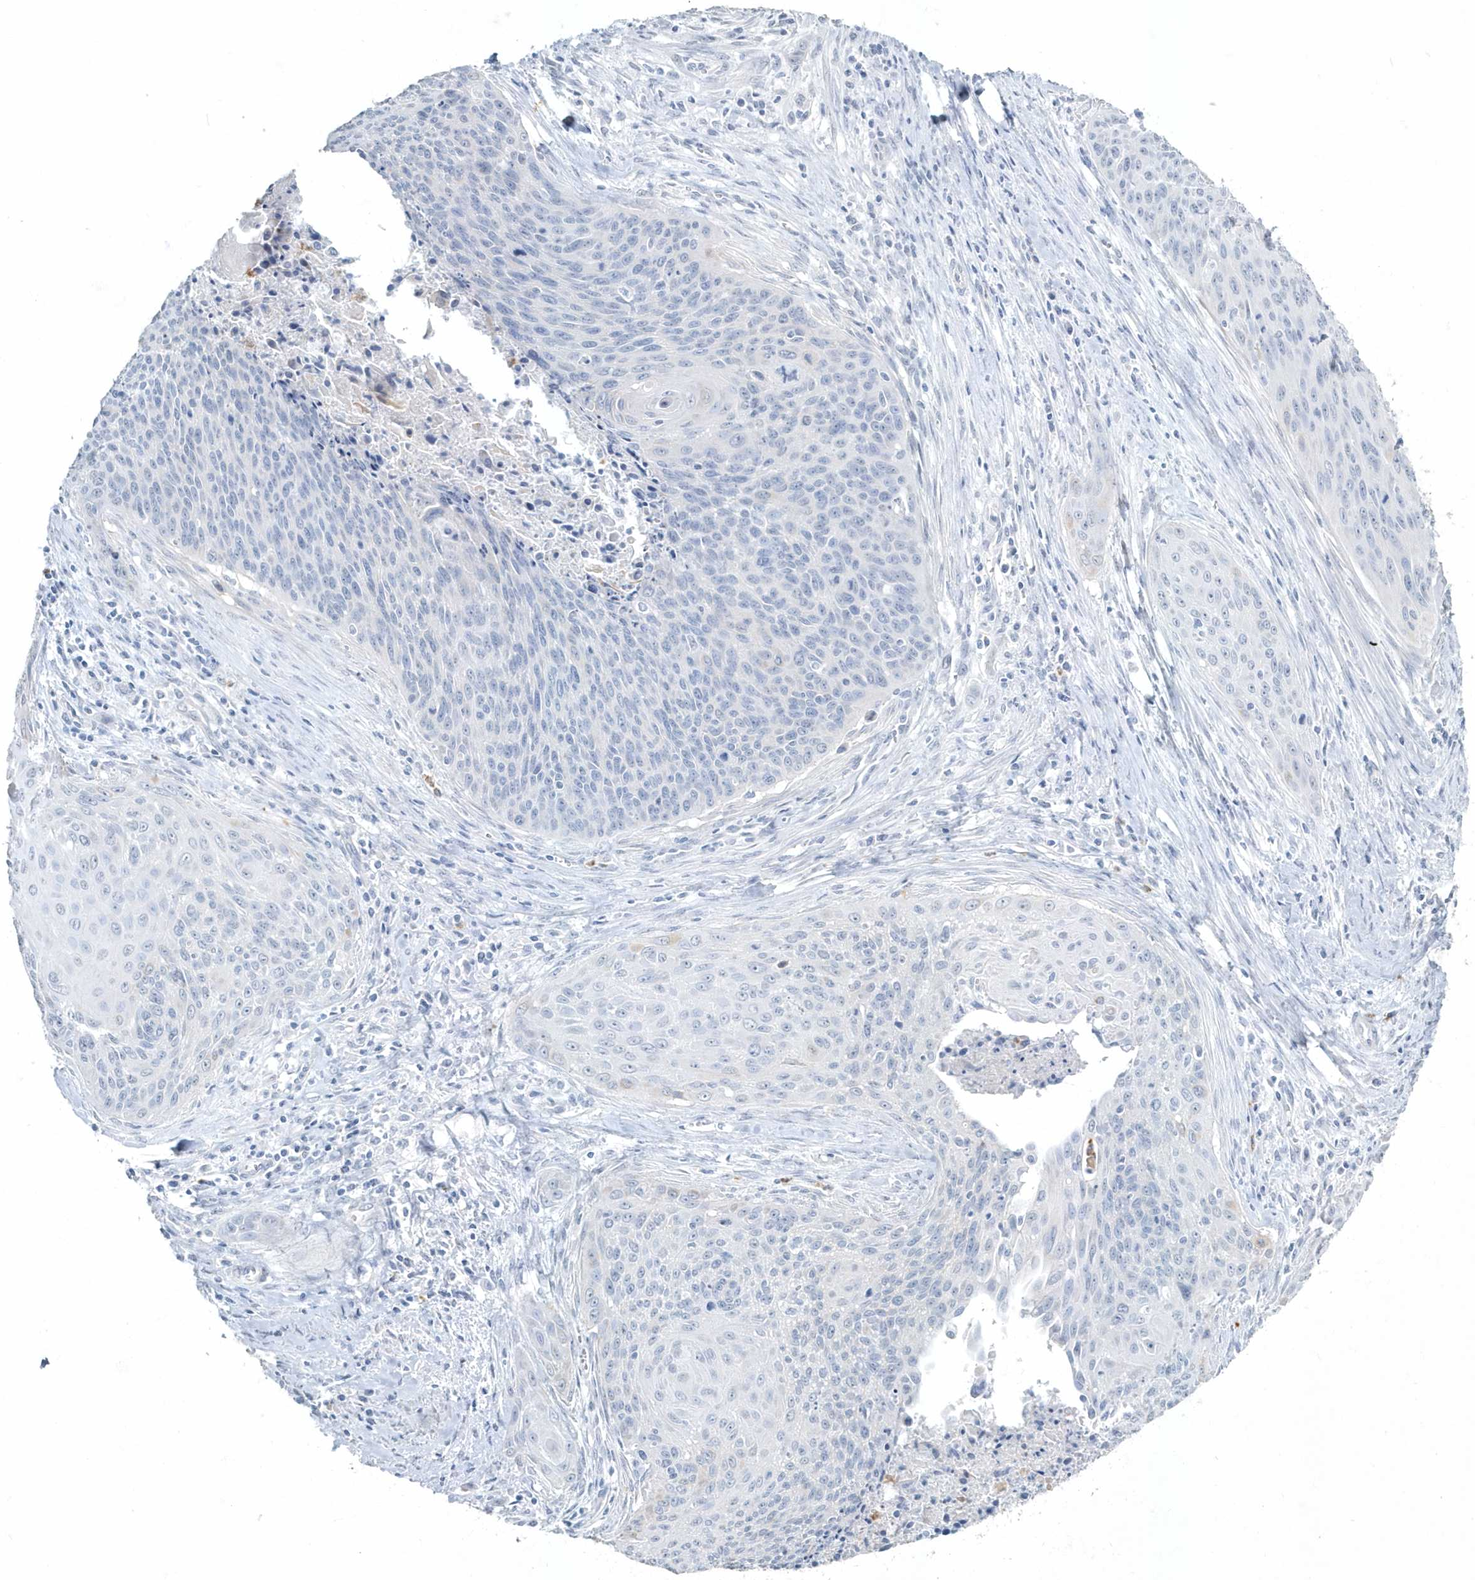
{"staining": {"intensity": "negative", "quantity": "none", "location": "none"}, "tissue": "cervical cancer", "cell_type": "Tumor cells", "image_type": "cancer", "snomed": [{"axis": "morphology", "description": "Squamous cell carcinoma, NOS"}, {"axis": "topography", "description": "Cervix"}], "caption": "DAB (3,3'-diaminobenzidine) immunohistochemical staining of squamous cell carcinoma (cervical) reveals no significant expression in tumor cells.", "gene": "MYOT", "patient": {"sex": "female", "age": 55}}